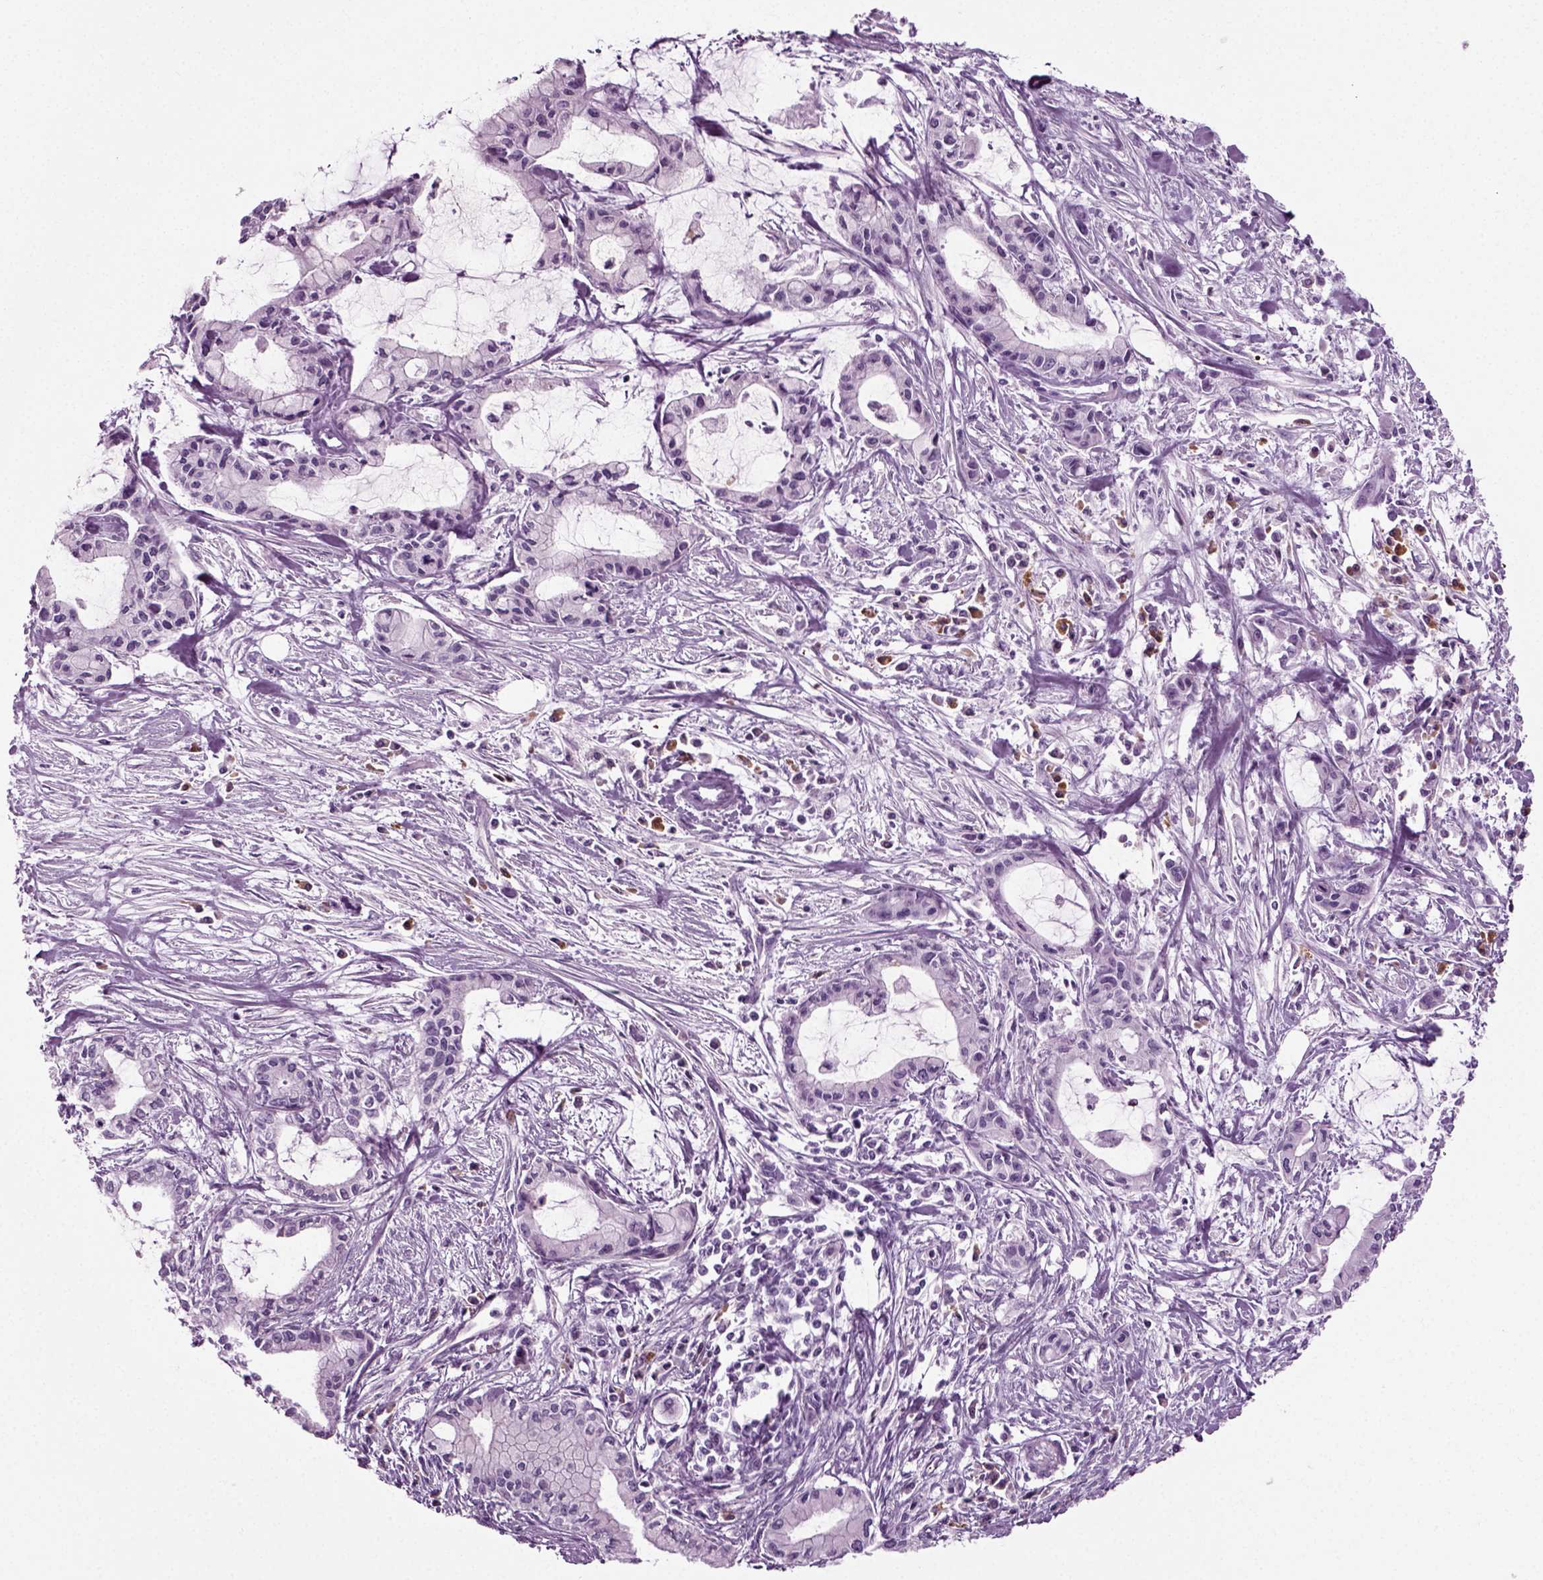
{"staining": {"intensity": "negative", "quantity": "none", "location": "none"}, "tissue": "pancreatic cancer", "cell_type": "Tumor cells", "image_type": "cancer", "snomed": [{"axis": "morphology", "description": "Adenocarcinoma, NOS"}, {"axis": "topography", "description": "Pancreas"}], "caption": "Tumor cells are negative for protein expression in human adenocarcinoma (pancreatic).", "gene": "PRLH", "patient": {"sex": "male", "age": 48}}